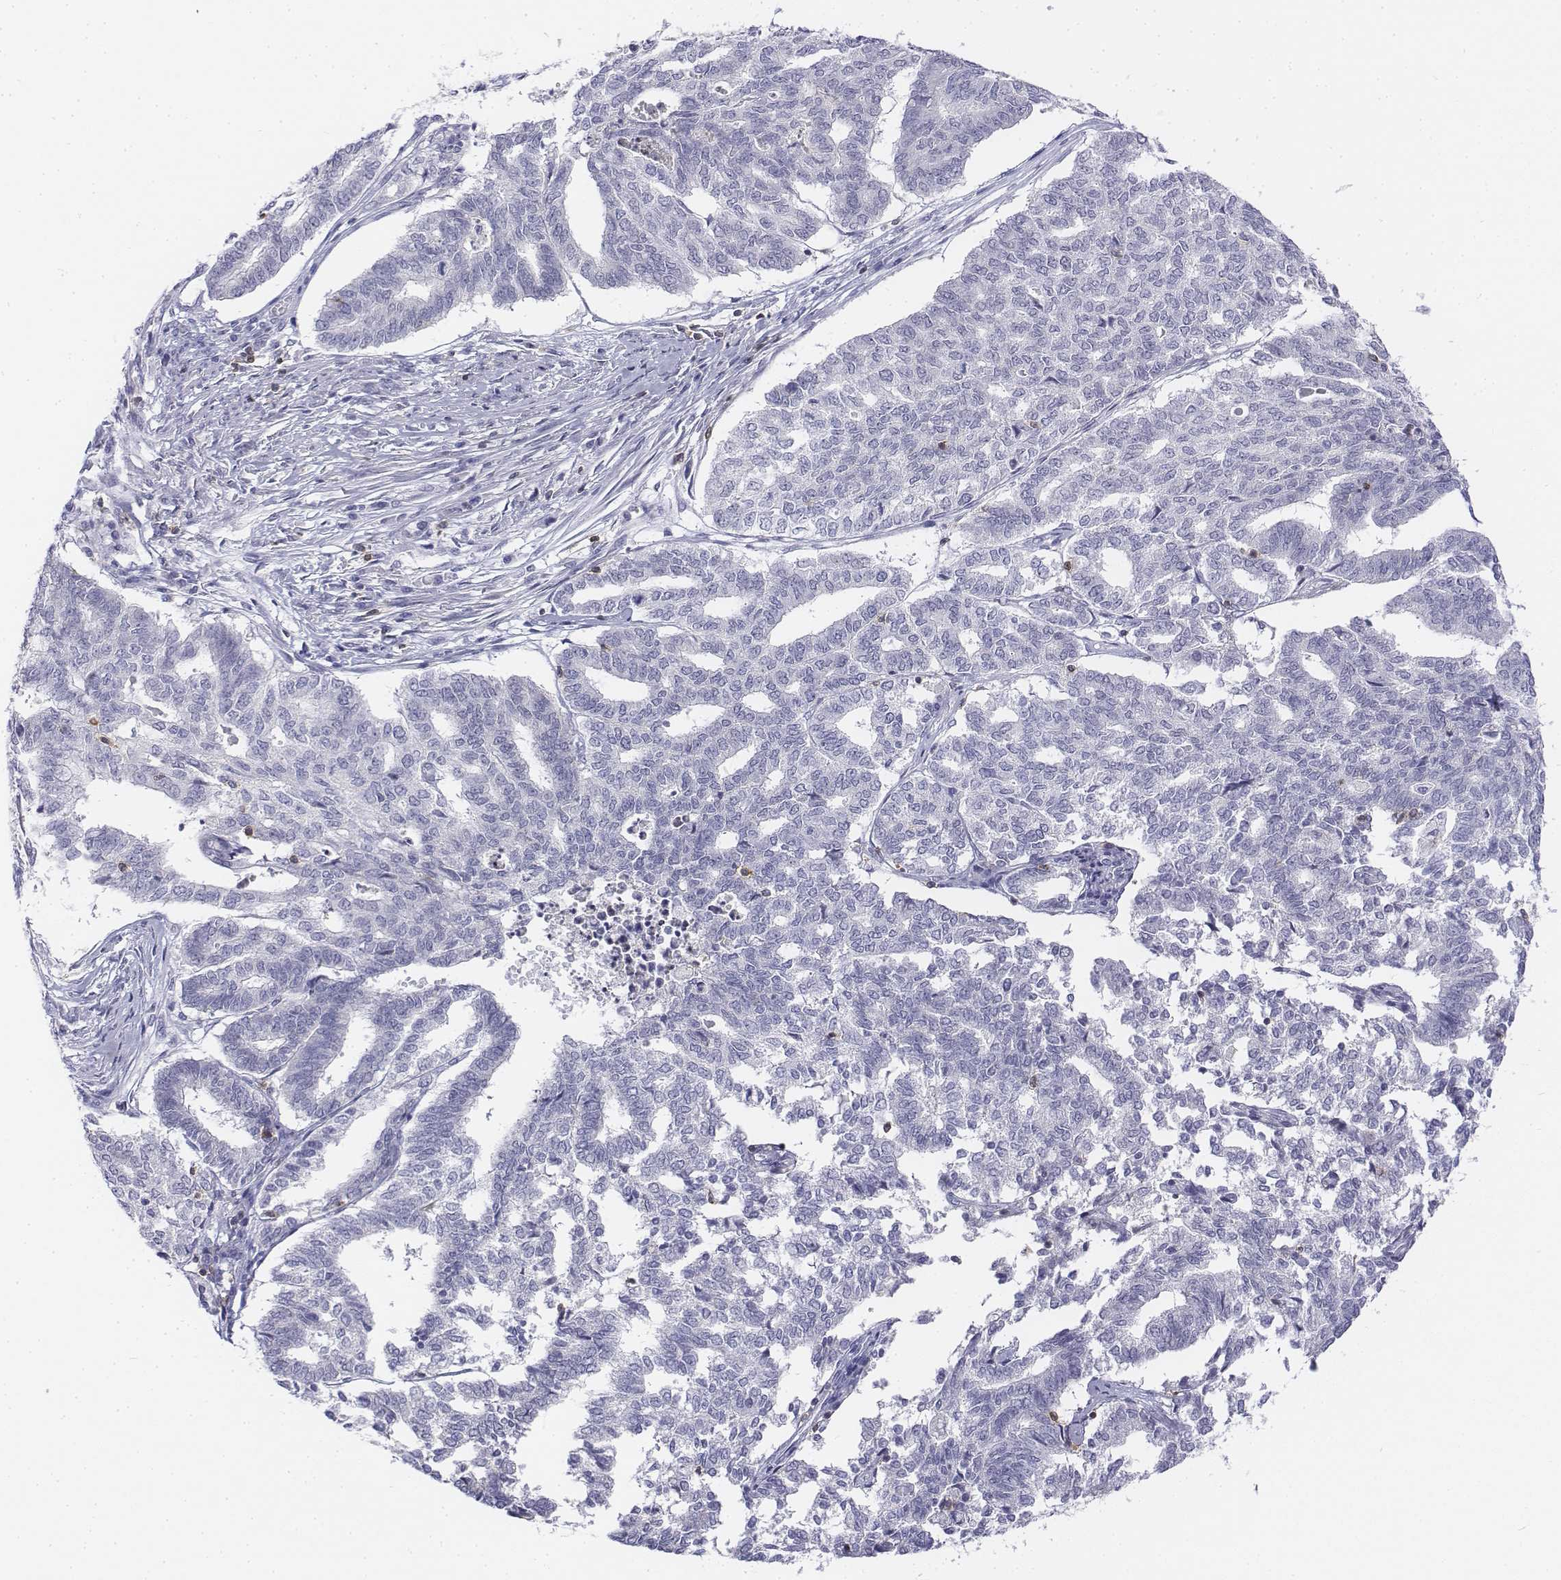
{"staining": {"intensity": "negative", "quantity": "none", "location": "none"}, "tissue": "endometrial cancer", "cell_type": "Tumor cells", "image_type": "cancer", "snomed": [{"axis": "morphology", "description": "Adenocarcinoma, NOS"}, {"axis": "topography", "description": "Endometrium"}], "caption": "Adenocarcinoma (endometrial) was stained to show a protein in brown. There is no significant staining in tumor cells.", "gene": "CD3E", "patient": {"sex": "female", "age": 79}}